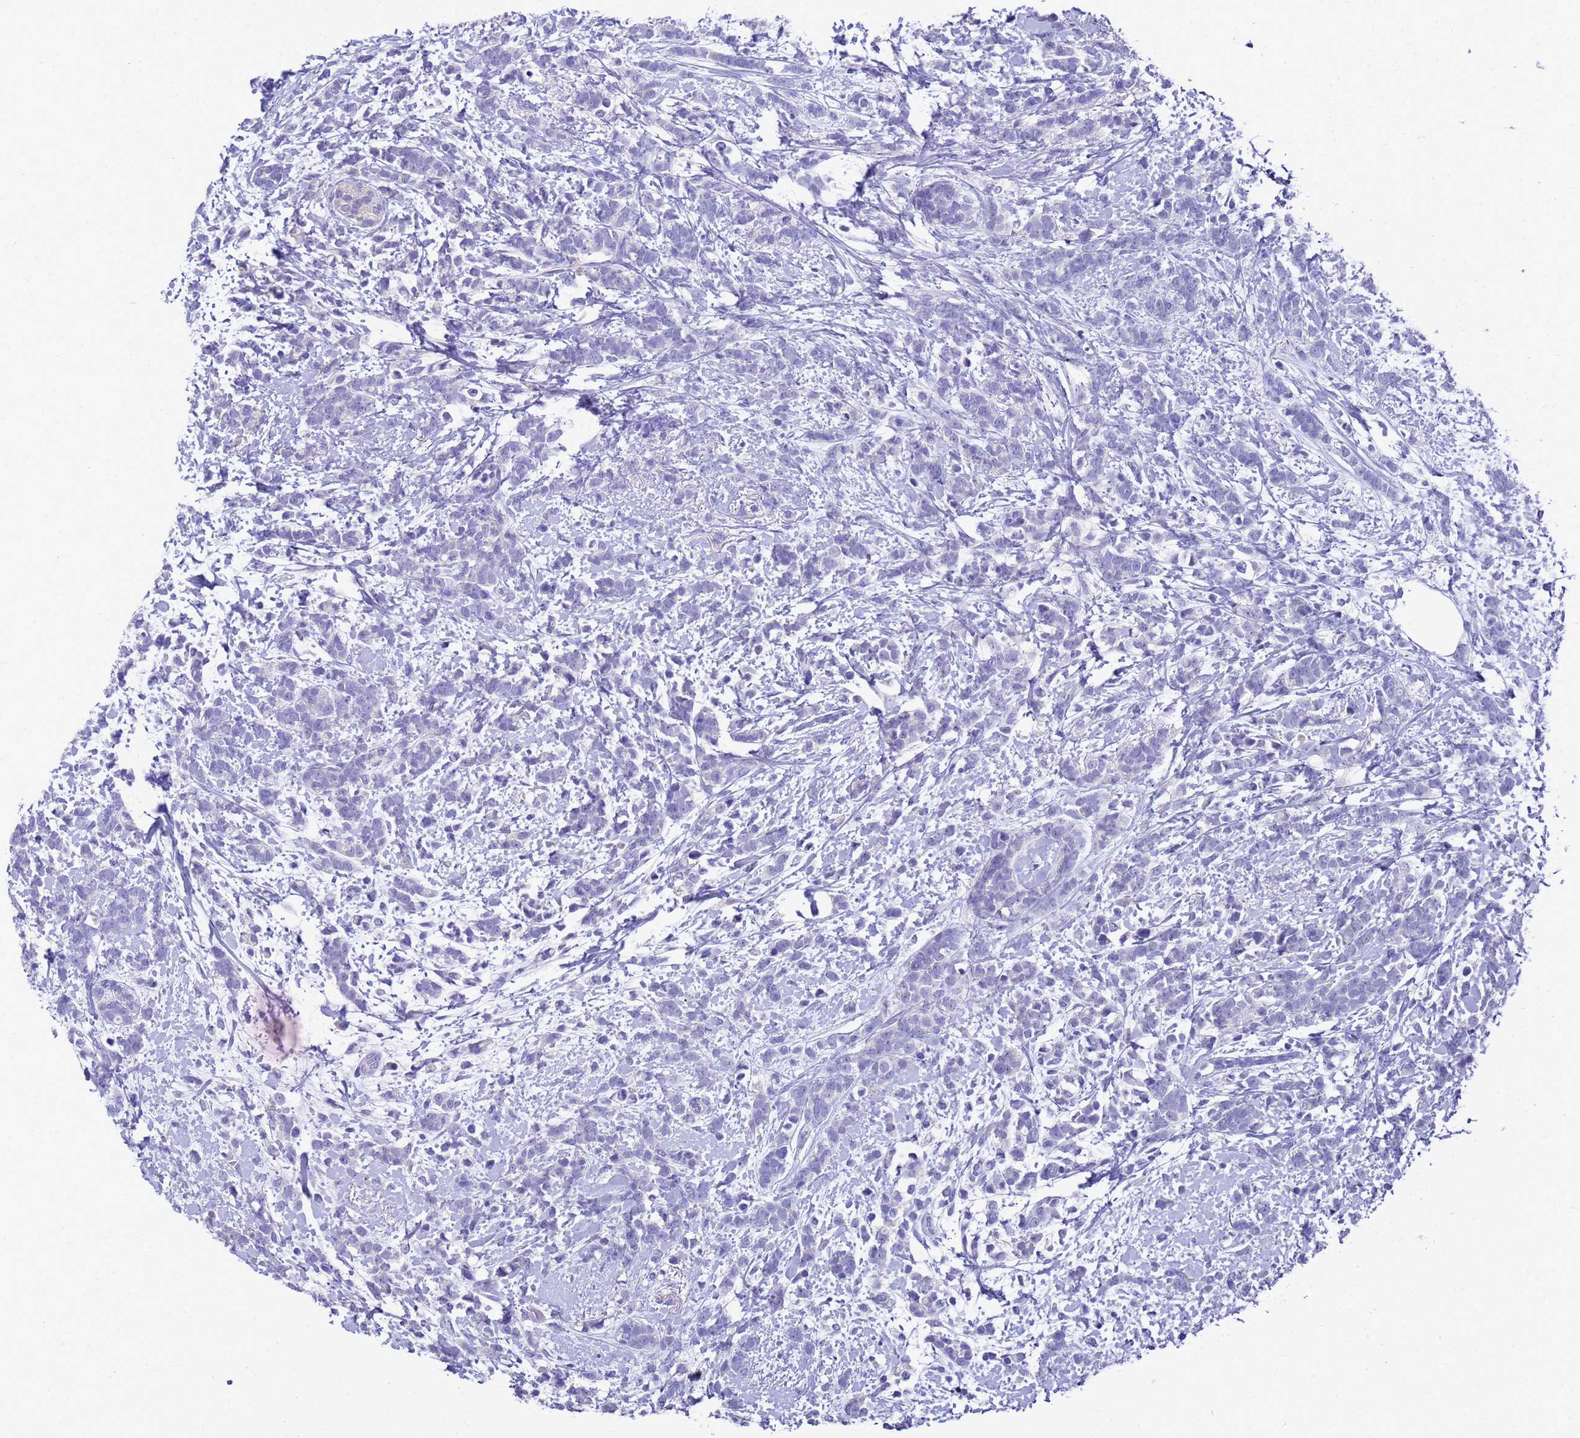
{"staining": {"intensity": "negative", "quantity": "none", "location": "none"}, "tissue": "breast cancer", "cell_type": "Tumor cells", "image_type": "cancer", "snomed": [{"axis": "morphology", "description": "Lobular carcinoma"}, {"axis": "topography", "description": "Breast"}], "caption": "Tumor cells show no significant protein positivity in breast cancer (lobular carcinoma).", "gene": "MS4A13", "patient": {"sex": "female", "age": 58}}